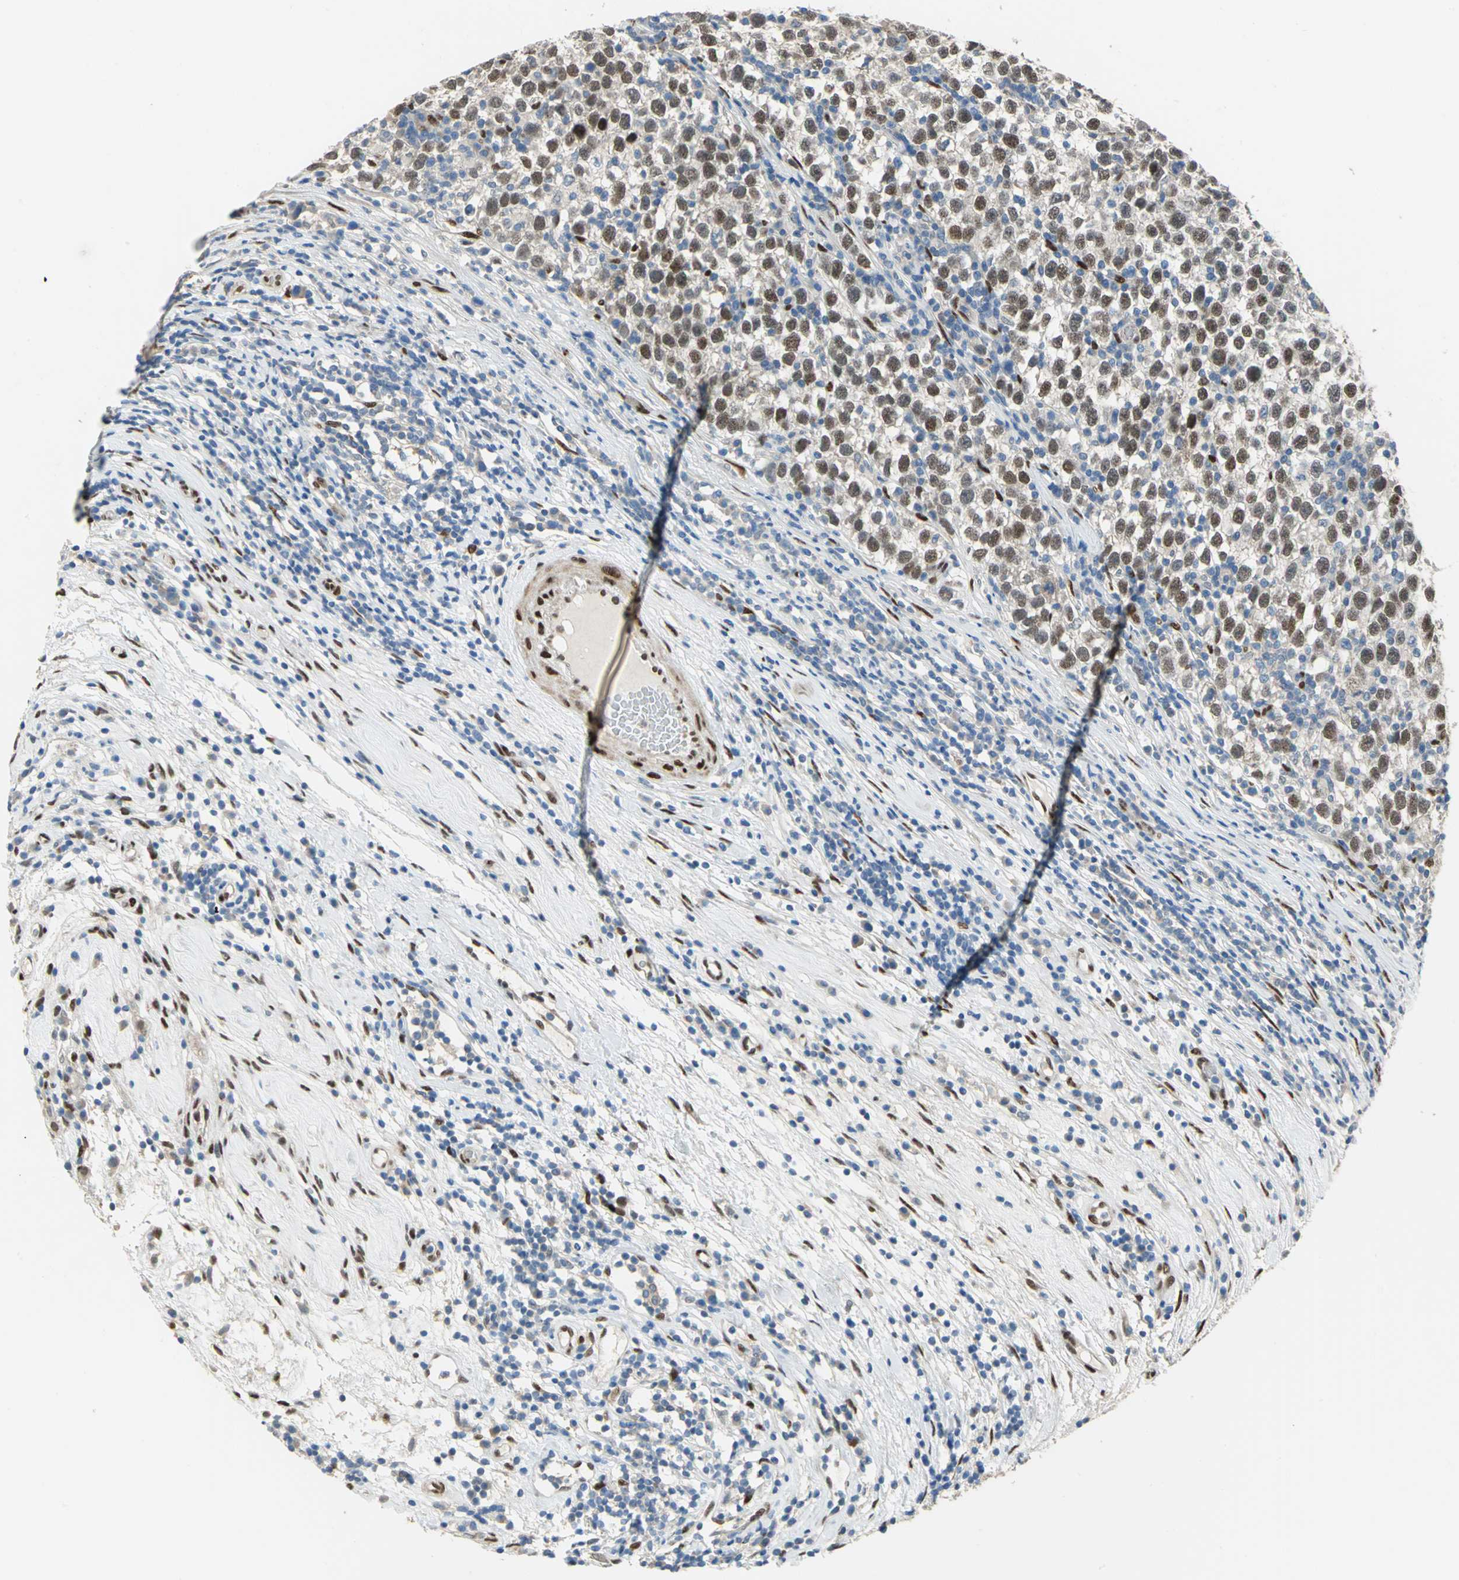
{"staining": {"intensity": "strong", "quantity": ">75%", "location": "nuclear"}, "tissue": "testis cancer", "cell_type": "Tumor cells", "image_type": "cancer", "snomed": [{"axis": "morphology", "description": "Seminoma, NOS"}, {"axis": "topography", "description": "Testis"}], "caption": "The photomicrograph exhibits immunohistochemical staining of testis cancer (seminoma). There is strong nuclear expression is seen in about >75% of tumor cells.", "gene": "RBFOX2", "patient": {"sex": "male", "age": 43}}